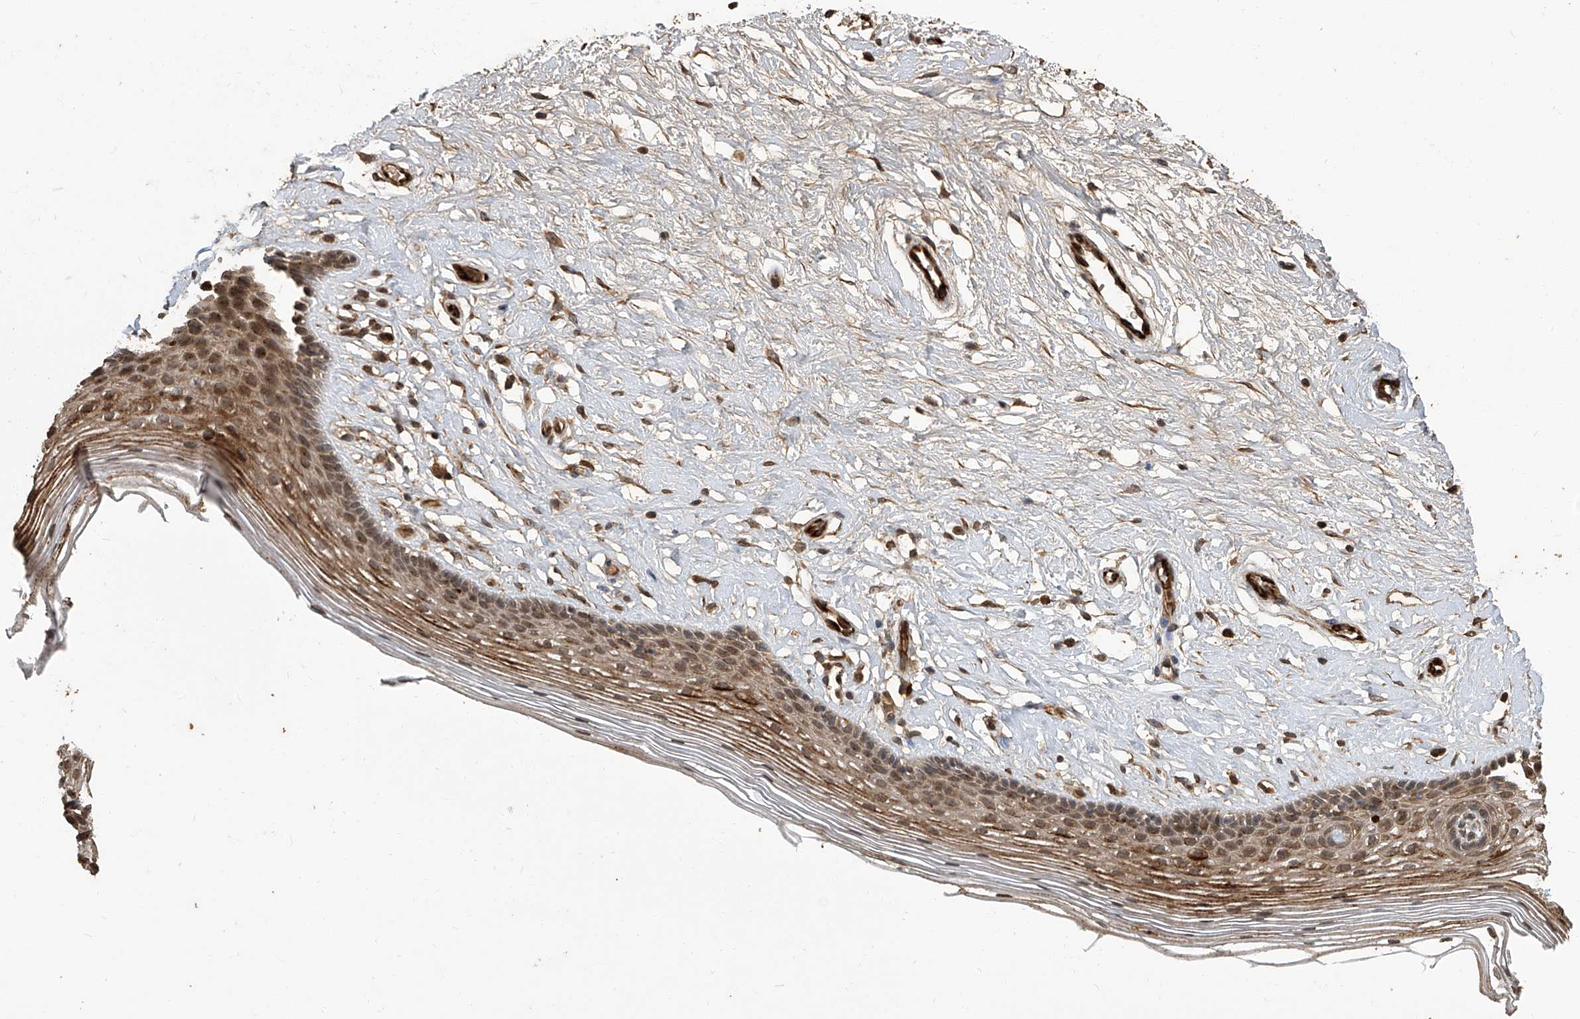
{"staining": {"intensity": "moderate", "quantity": ">75%", "location": "cytoplasmic/membranous,nuclear"}, "tissue": "vagina", "cell_type": "Squamous epithelial cells", "image_type": "normal", "snomed": [{"axis": "morphology", "description": "Normal tissue, NOS"}, {"axis": "topography", "description": "Vagina"}], "caption": "A brown stain highlights moderate cytoplasmic/membranous,nuclear positivity of a protein in squamous epithelial cells of unremarkable vagina. Immunohistochemistry (ihc) stains the protein of interest in brown and the nuclei are stained blue.", "gene": "GPR132", "patient": {"sex": "female", "age": 46}}